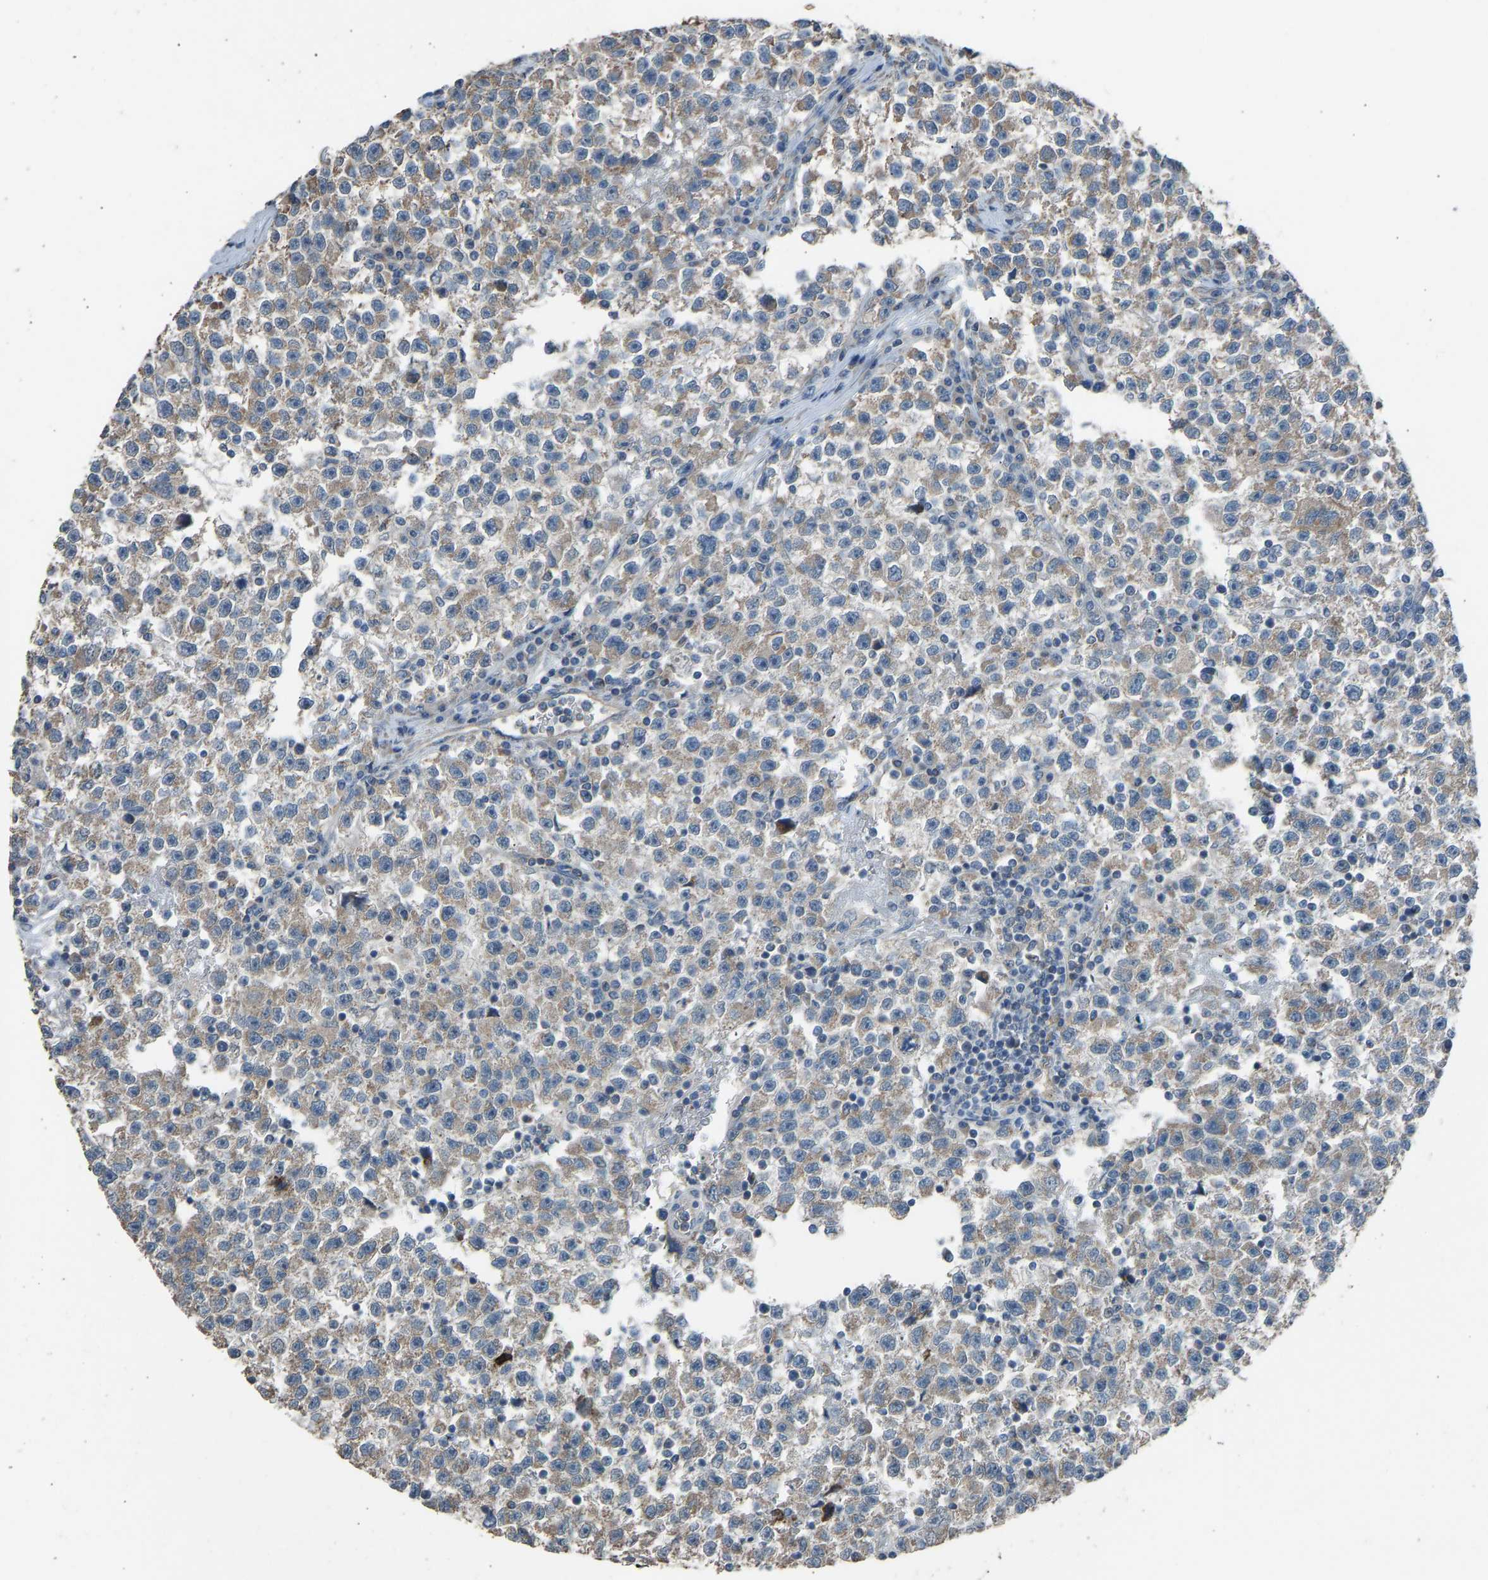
{"staining": {"intensity": "weak", "quantity": ">75%", "location": "cytoplasmic/membranous"}, "tissue": "testis cancer", "cell_type": "Tumor cells", "image_type": "cancer", "snomed": [{"axis": "morphology", "description": "Seminoma, NOS"}, {"axis": "topography", "description": "Testis"}], "caption": "The immunohistochemical stain shows weak cytoplasmic/membranous positivity in tumor cells of seminoma (testis) tissue. The staining was performed using DAB to visualize the protein expression in brown, while the nuclei were stained in blue with hematoxylin (Magnification: 20x).", "gene": "TGFBR3", "patient": {"sex": "male", "age": 22}}